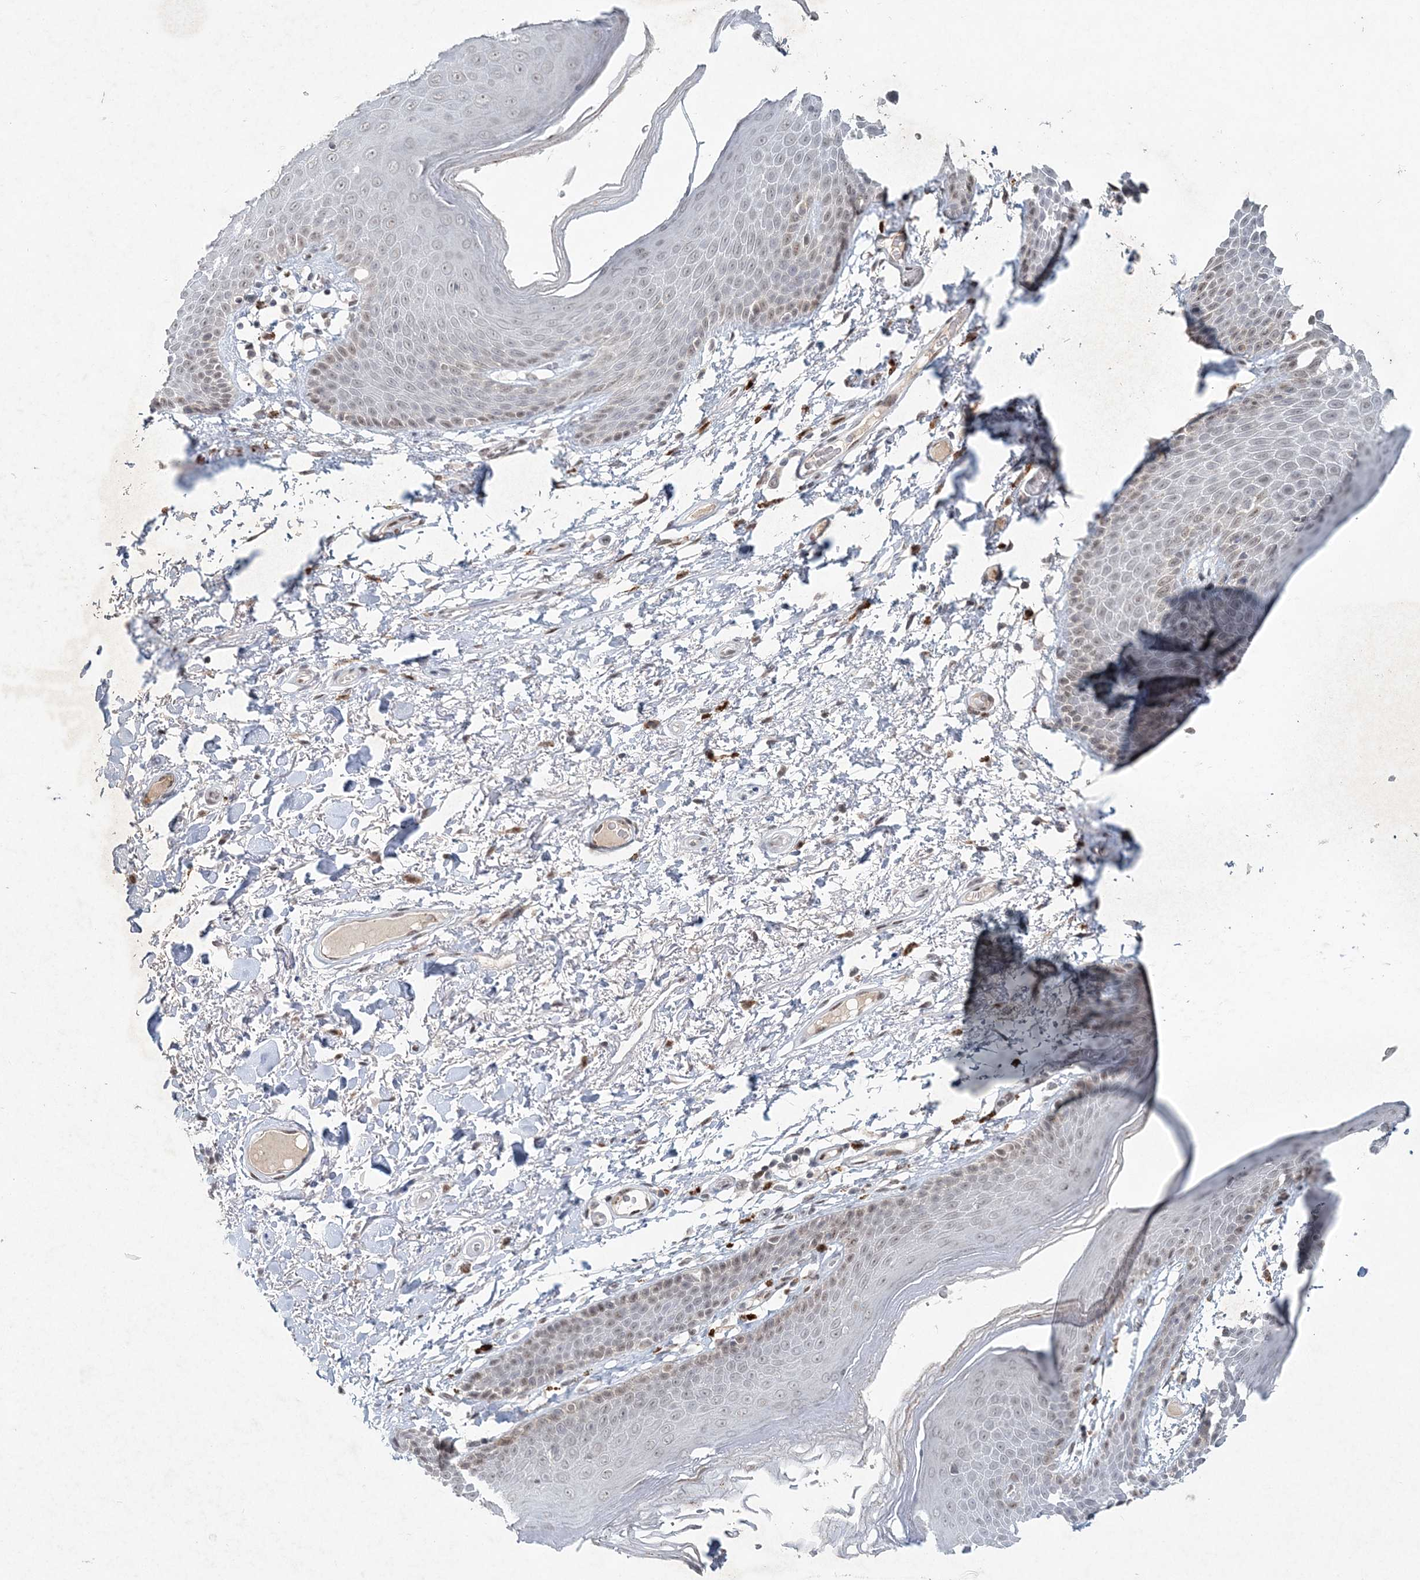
{"staining": {"intensity": "moderate", "quantity": "25%-75%", "location": "nuclear"}, "tissue": "skin", "cell_type": "Epidermal cells", "image_type": "normal", "snomed": [{"axis": "morphology", "description": "Normal tissue, NOS"}, {"axis": "topography", "description": "Anal"}], "caption": "Epidermal cells exhibit medium levels of moderate nuclear positivity in about 25%-75% of cells in normal skin.", "gene": "GIN1", "patient": {"sex": "male", "age": 74}}